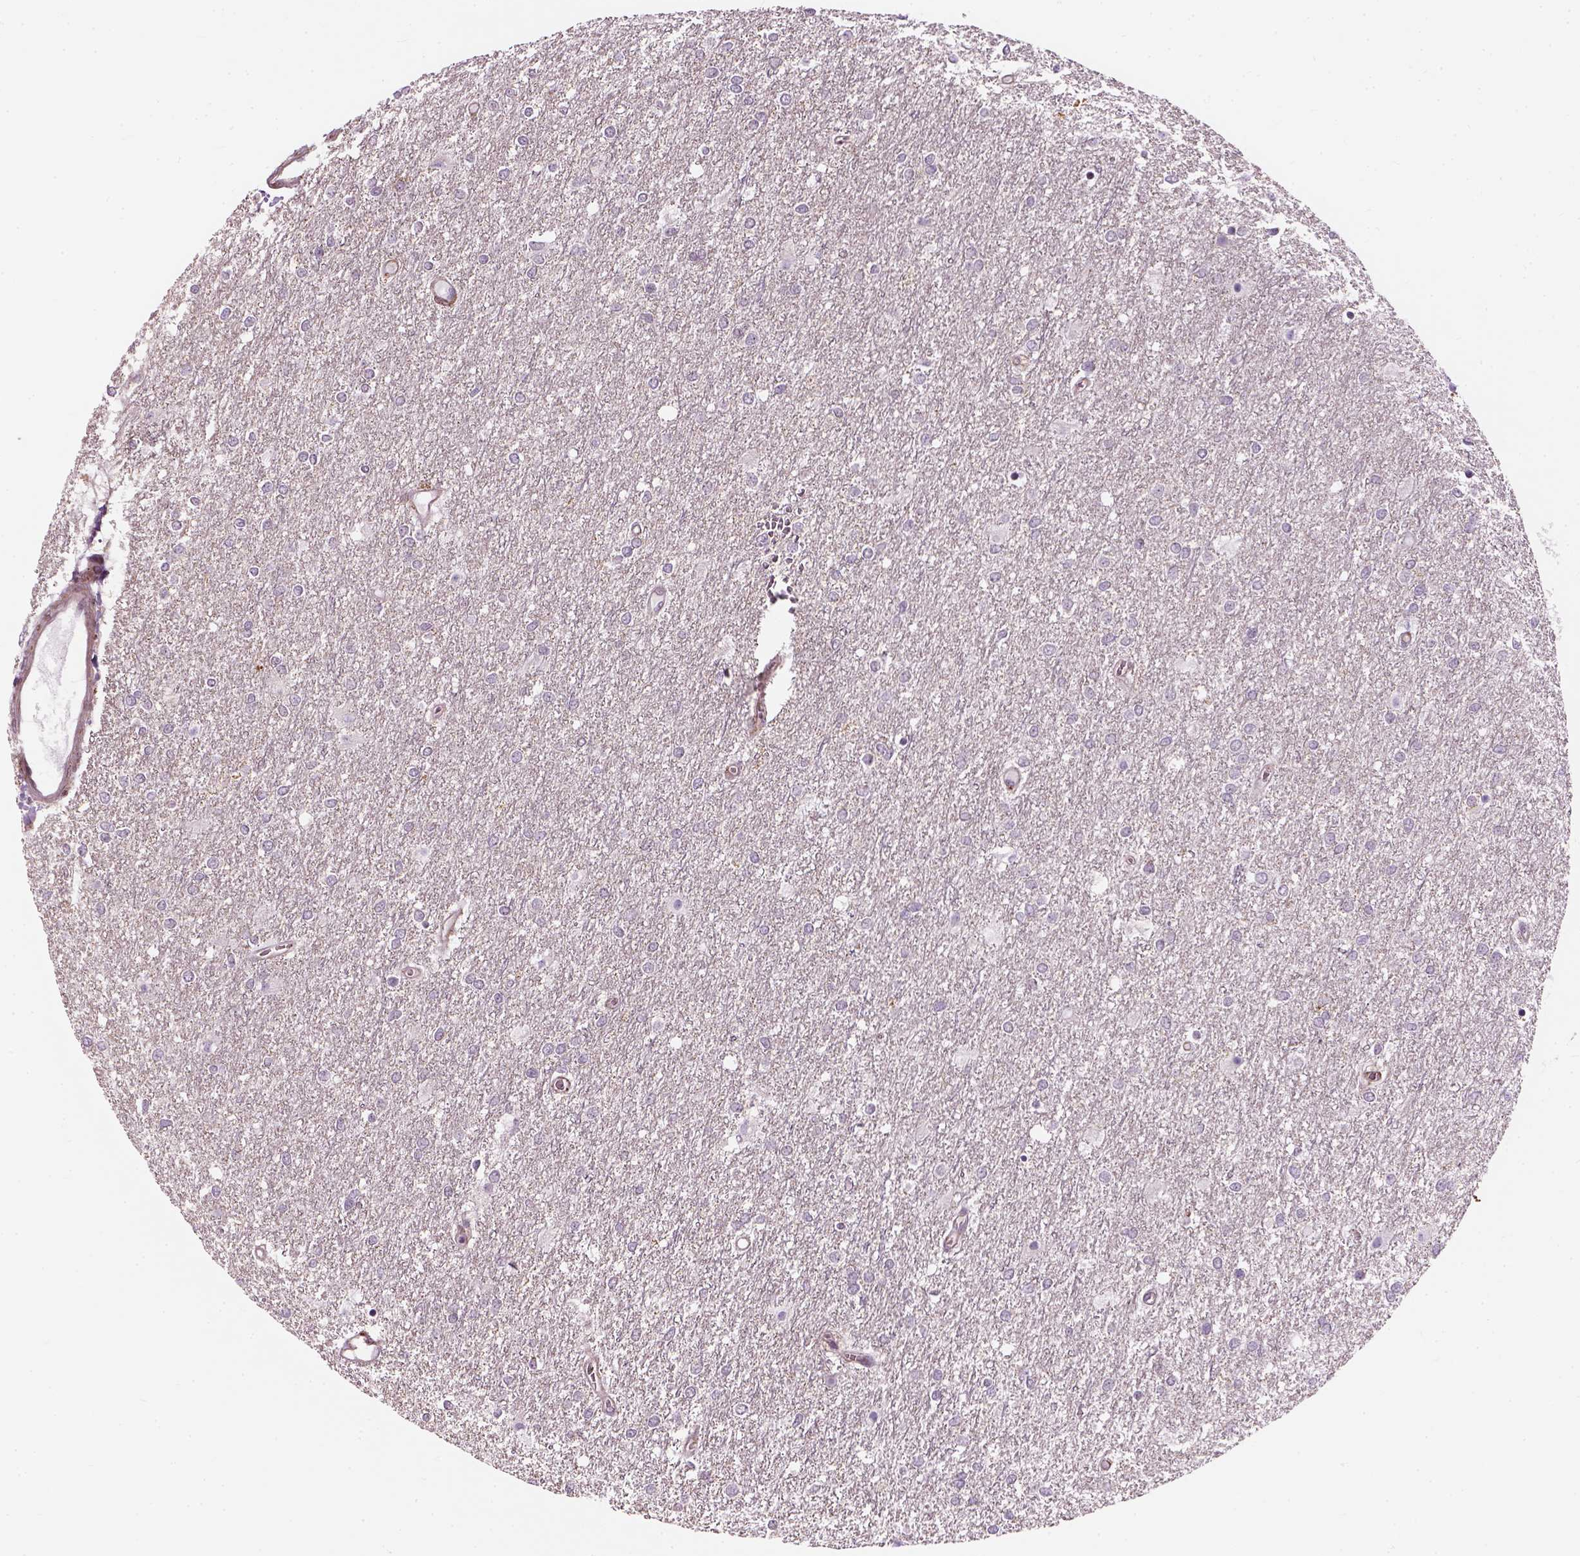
{"staining": {"intensity": "negative", "quantity": "none", "location": "none"}, "tissue": "glioma", "cell_type": "Tumor cells", "image_type": "cancer", "snomed": [{"axis": "morphology", "description": "Glioma, malignant, High grade"}, {"axis": "topography", "description": "Brain"}], "caption": "This is an immunohistochemistry (IHC) photomicrograph of glioma. There is no expression in tumor cells.", "gene": "XK", "patient": {"sex": "female", "age": 61}}